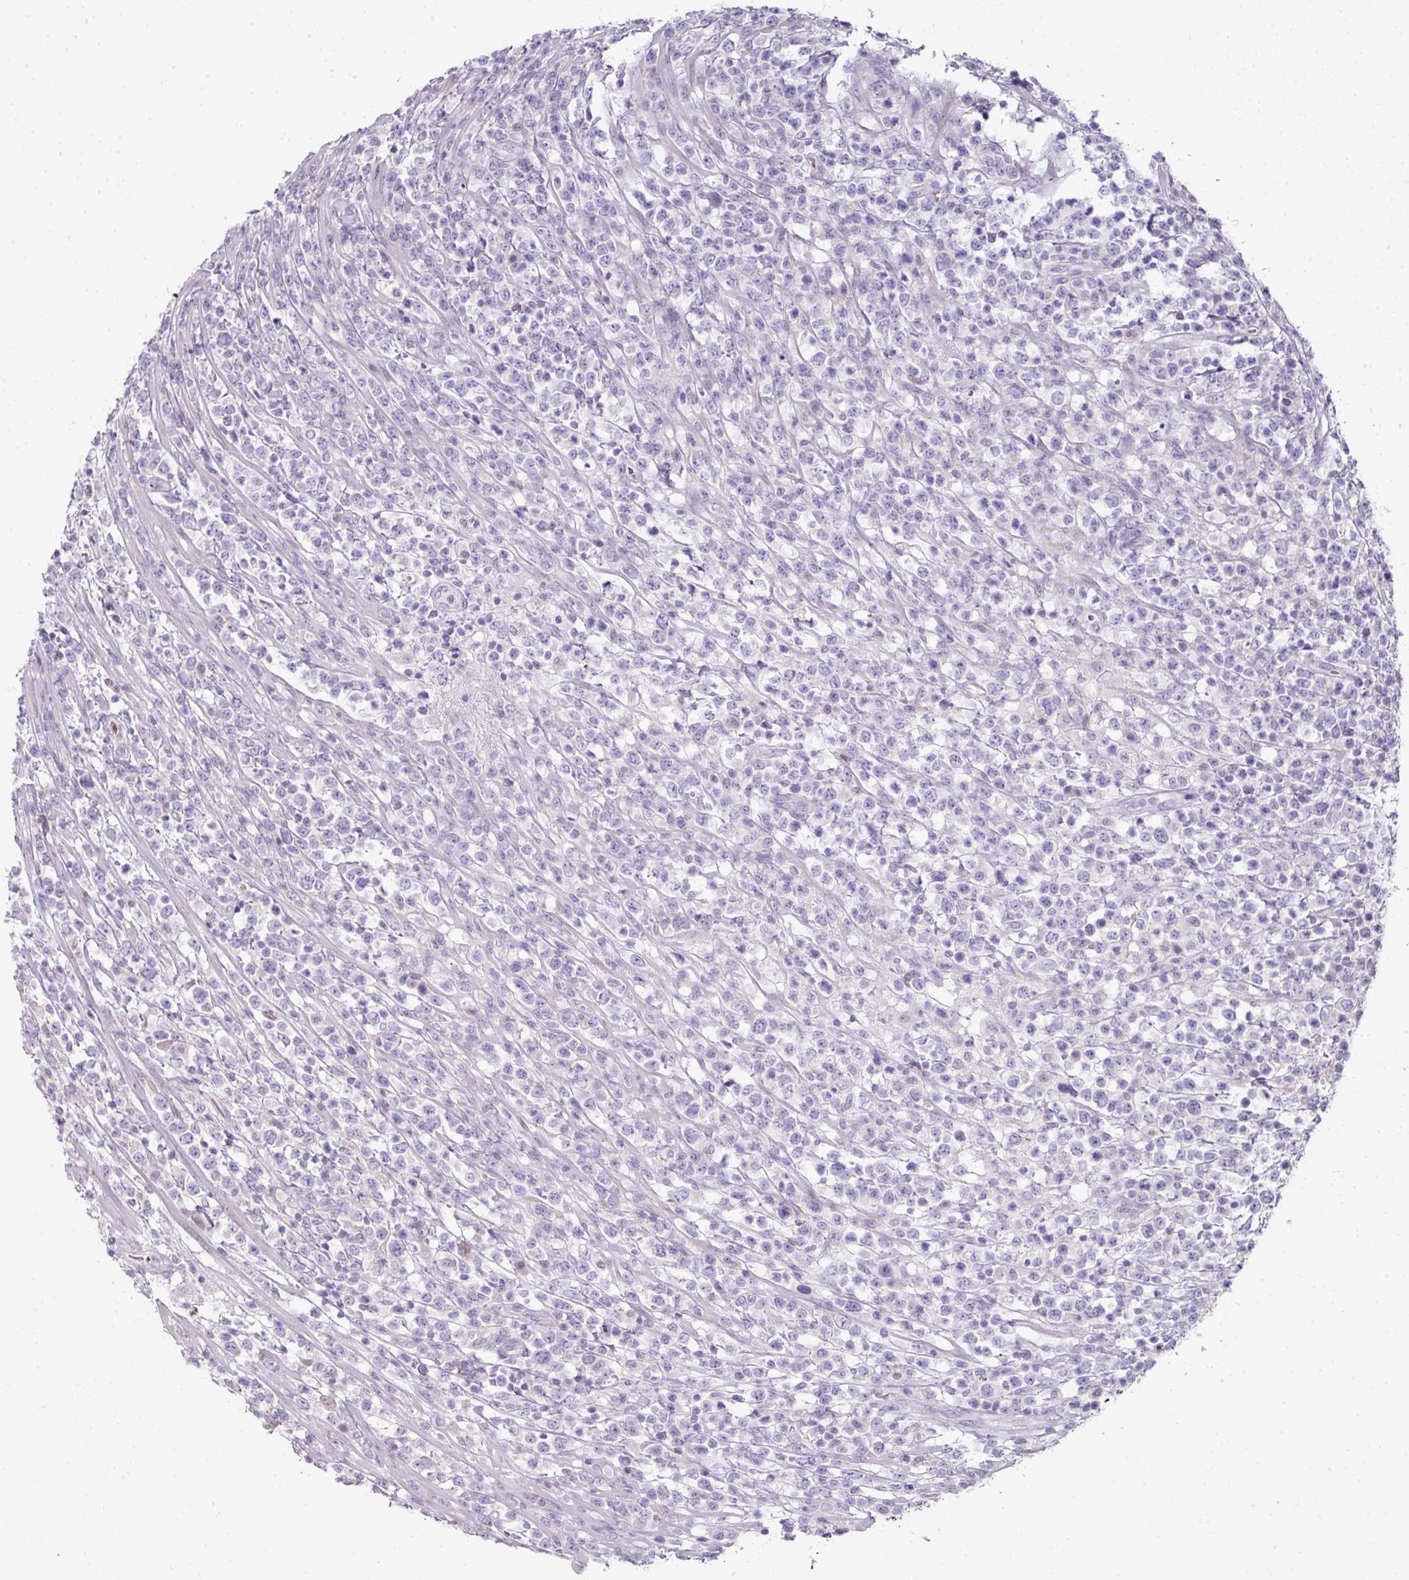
{"staining": {"intensity": "negative", "quantity": "none", "location": "none"}, "tissue": "lymphoma", "cell_type": "Tumor cells", "image_type": "cancer", "snomed": [{"axis": "morphology", "description": "Malignant lymphoma, non-Hodgkin's type, High grade"}, {"axis": "topography", "description": "Colon"}], "caption": "This micrograph is of high-grade malignant lymphoma, non-Hodgkin's type stained with IHC to label a protein in brown with the nuclei are counter-stained blue. There is no expression in tumor cells.", "gene": "ANKRD18A", "patient": {"sex": "female", "age": 53}}